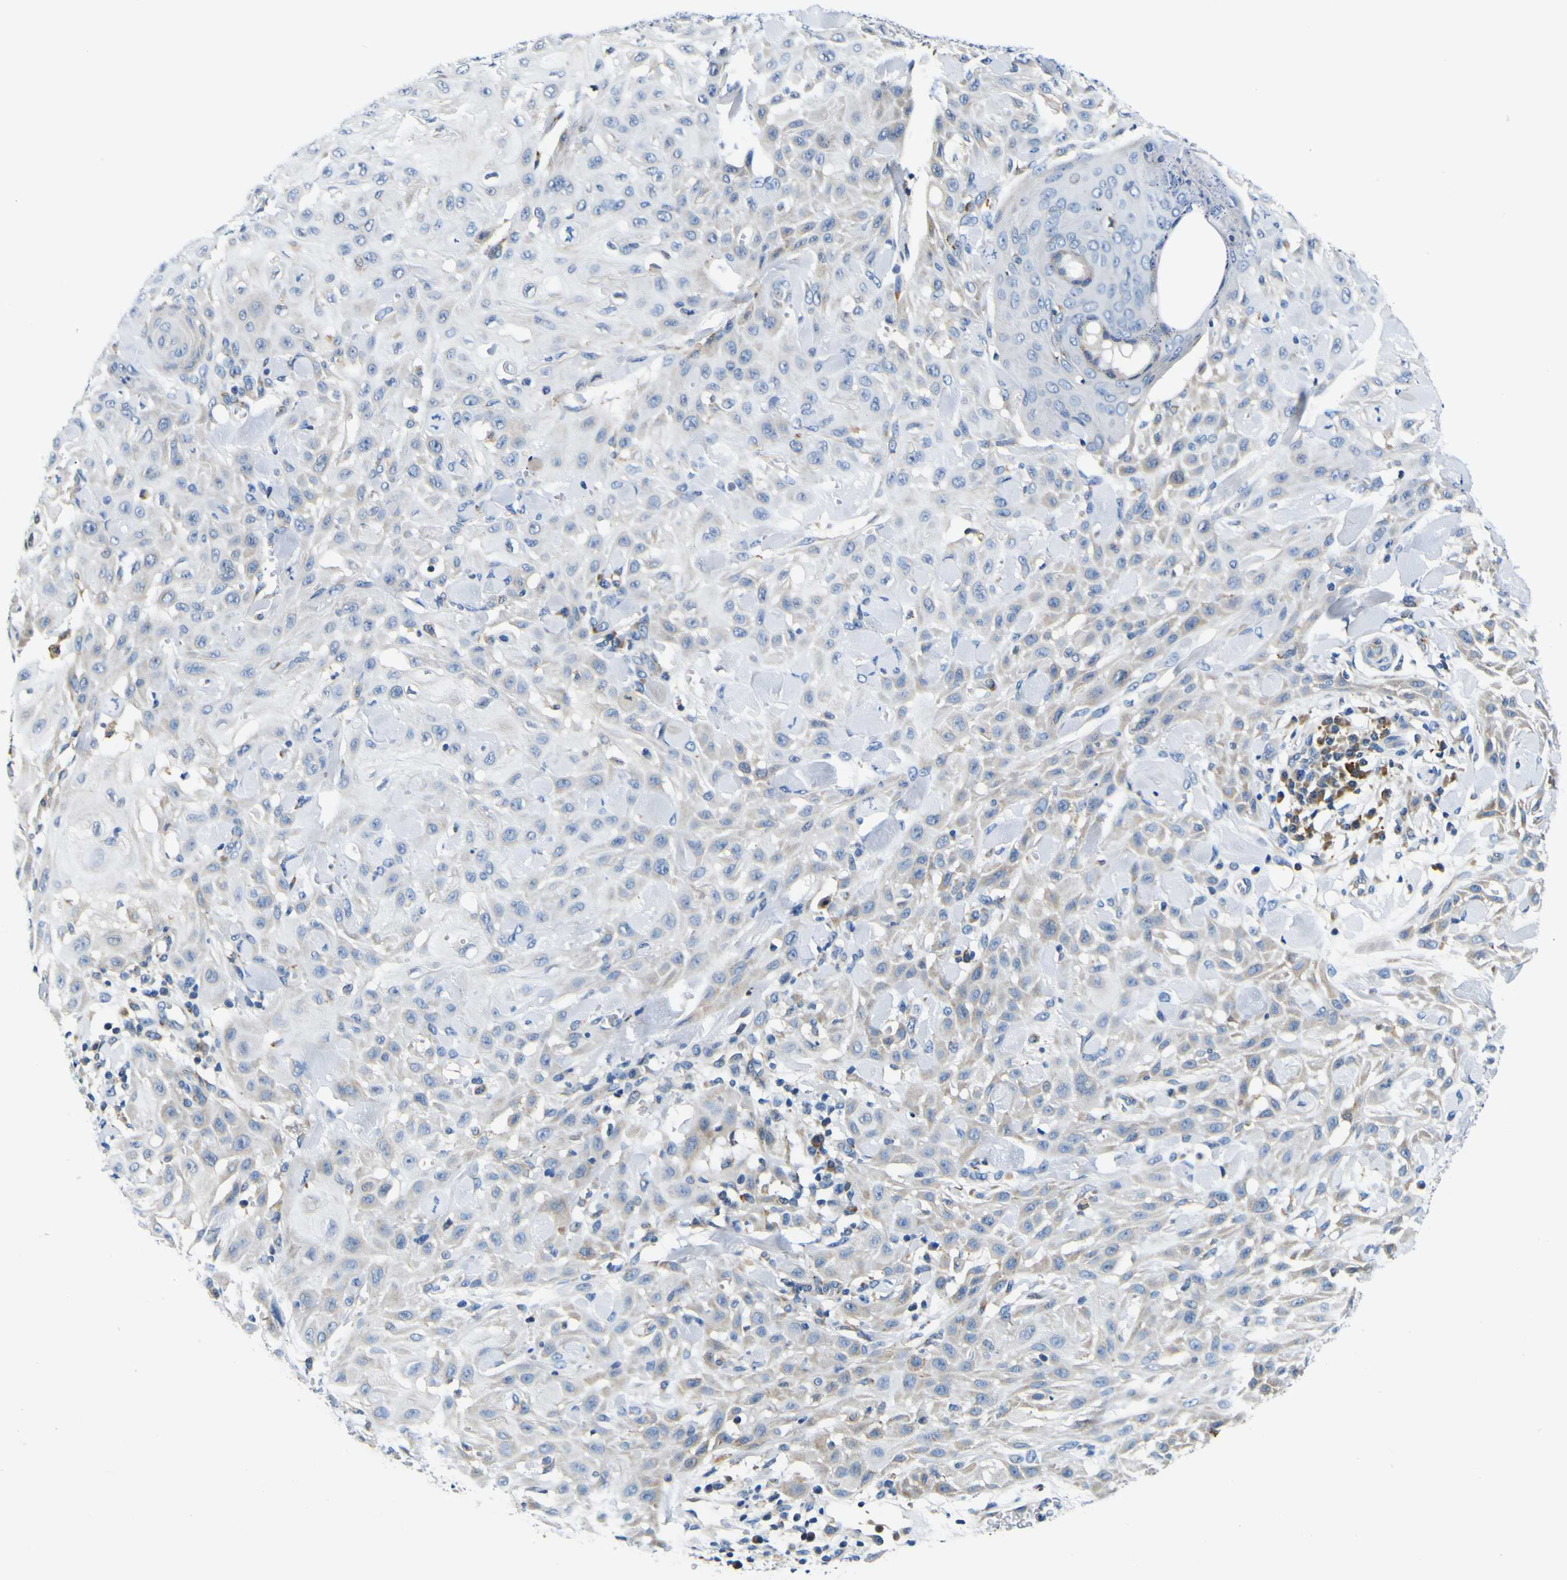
{"staining": {"intensity": "weak", "quantity": "<25%", "location": "cytoplasmic/membranous"}, "tissue": "skin cancer", "cell_type": "Tumor cells", "image_type": "cancer", "snomed": [{"axis": "morphology", "description": "Squamous cell carcinoma, NOS"}, {"axis": "topography", "description": "Skin"}], "caption": "Immunohistochemistry photomicrograph of neoplastic tissue: human skin squamous cell carcinoma stained with DAB exhibits no significant protein positivity in tumor cells.", "gene": "NLRP3", "patient": {"sex": "male", "age": 24}}